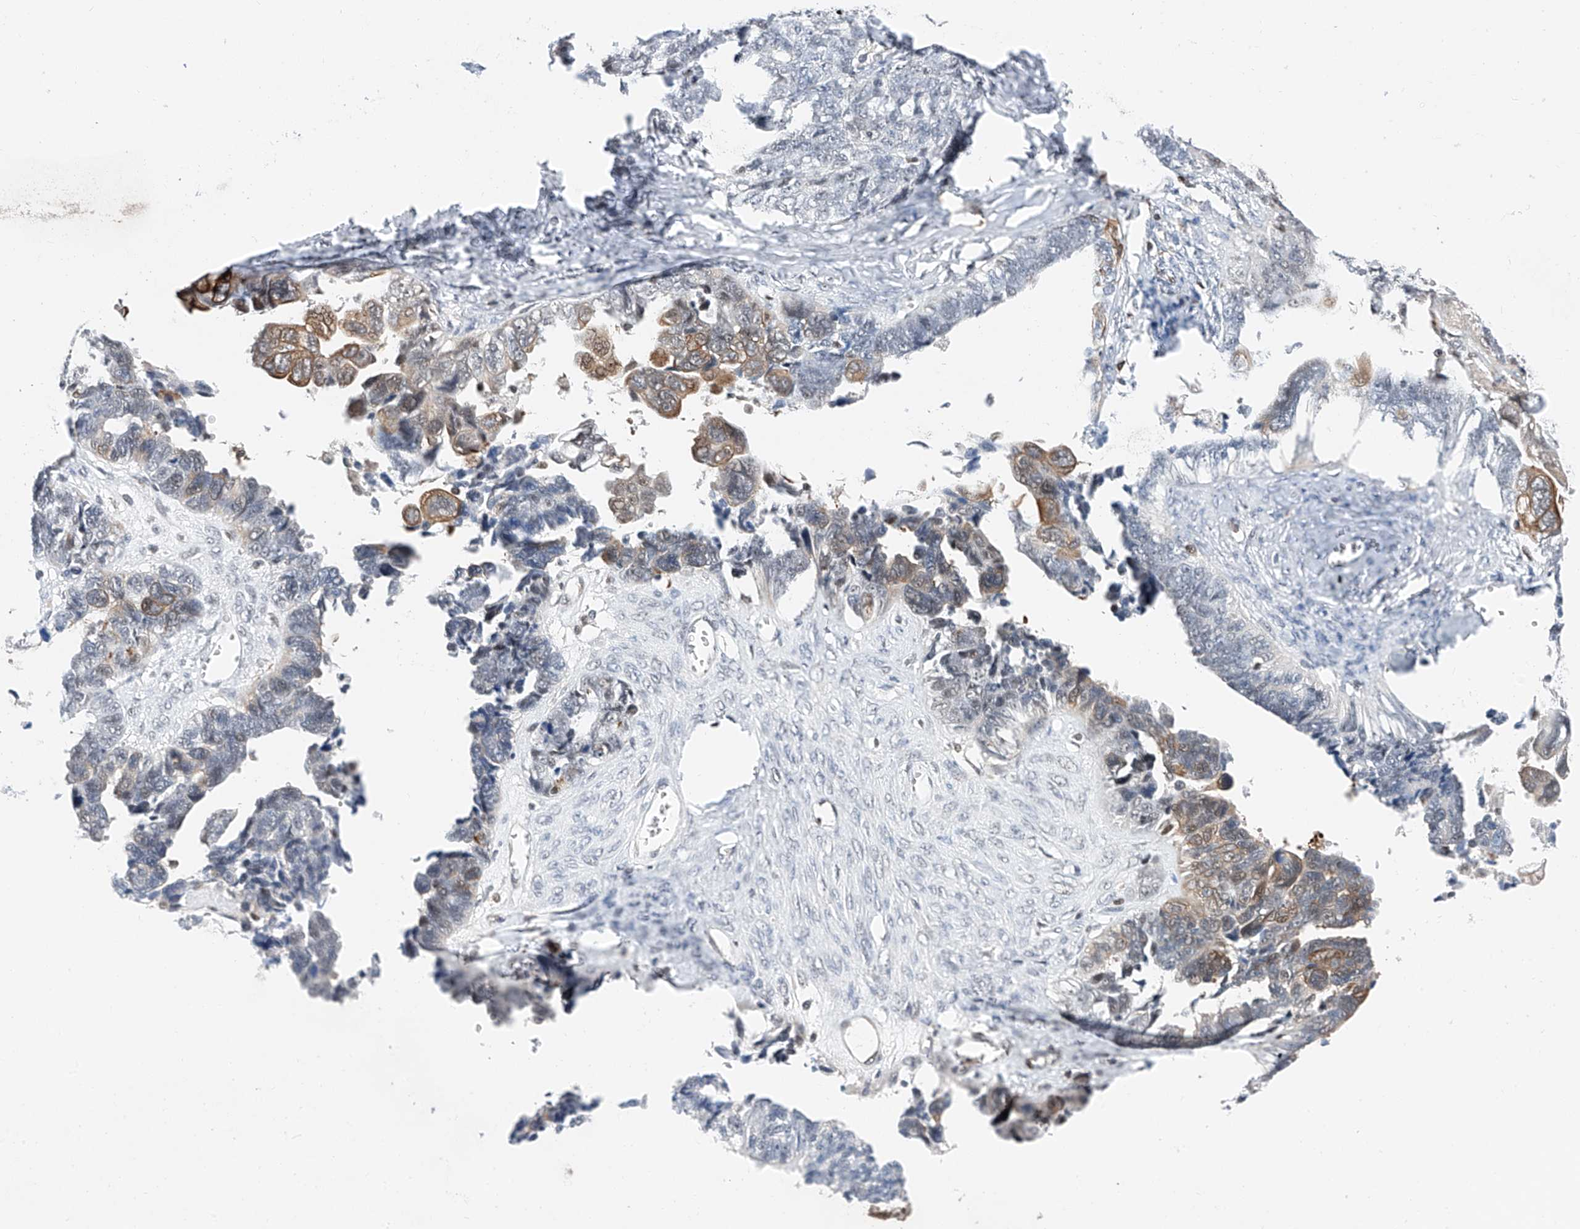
{"staining": {"intensity": "moderate", "quantity": "<25%", "location": "cytoplasmic/membranous"}, "tissue": "ovarian cancer", "cell_type": "Tumor cells", "image_type": "cancer", "snomed": [{"axis": "morphology", "description": "Cystadenocarcinoma, serous, NOS"}, {"axis": "topography", "description": "Ovary"}], "caption": "IHC photomicrograph of neoplastic tissue: ovarian cancer (serous cystadenocarcinoma) stained using immunohistochemistry demonstrates low levels of moderate protein expression localized specifically in the cytoplasmic/membranous of tumor cells, appearing as a cytoplasmic/membranous brown color.", "gene": "SNRNP200", "patient": {"sex": "female", "age": 79}}